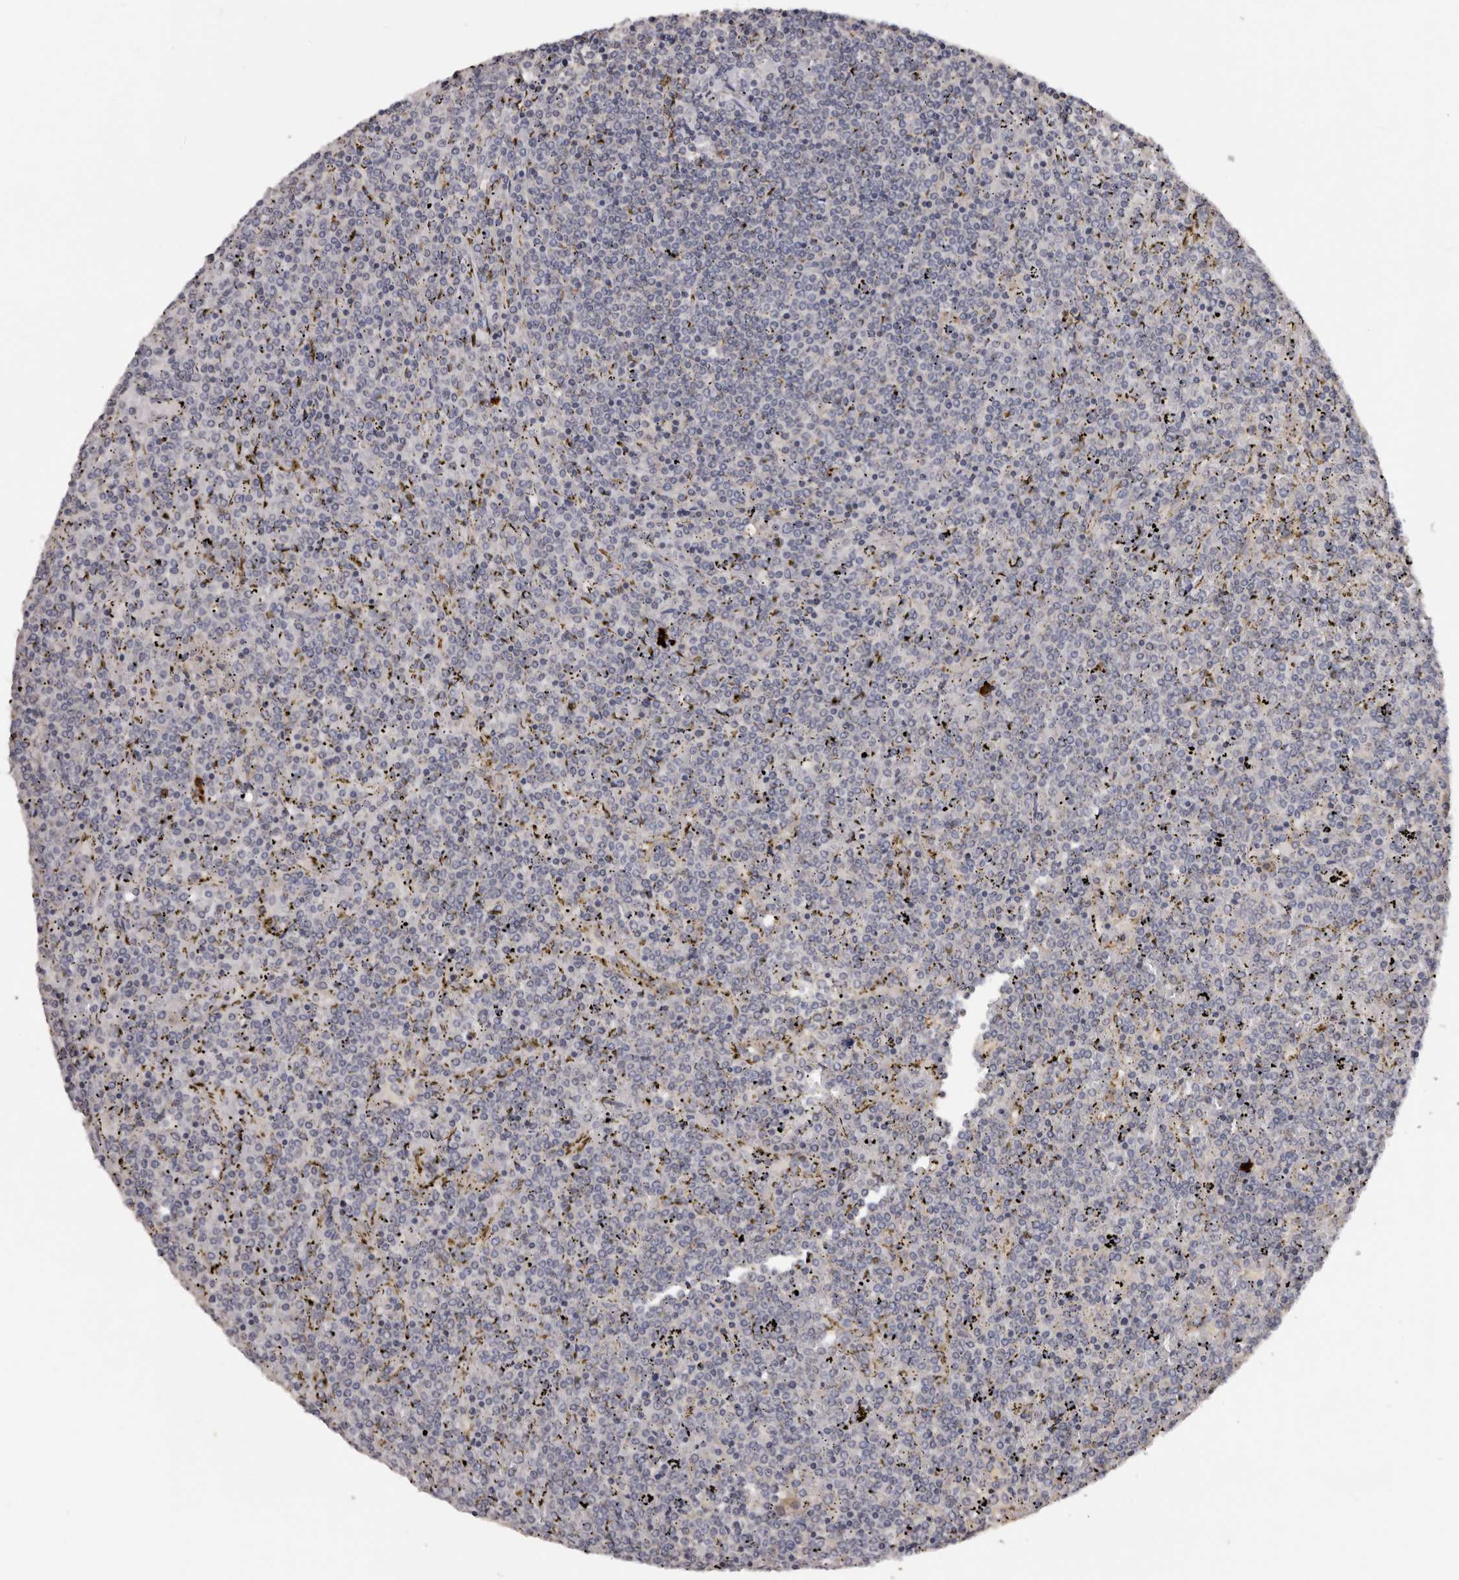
{"staining": {"intensity": "negative", "quantity": "none", "location": "none"}, "tissue": "lymphoma", "cell_type": "Tumor cells", "image_type": "cancer", "snomed": [{"axis": "morphology", "description": "Malignant lymphoma, non-Hodgkin's type, Low grade"}, {"axis": "topography", "description": "Spleen"}], "caption": "Protein analysis of lymphoma exhibits no significant expression in tumor cells.", "gene": "DAP", "patient": {"sex": "female", "age": 19}}